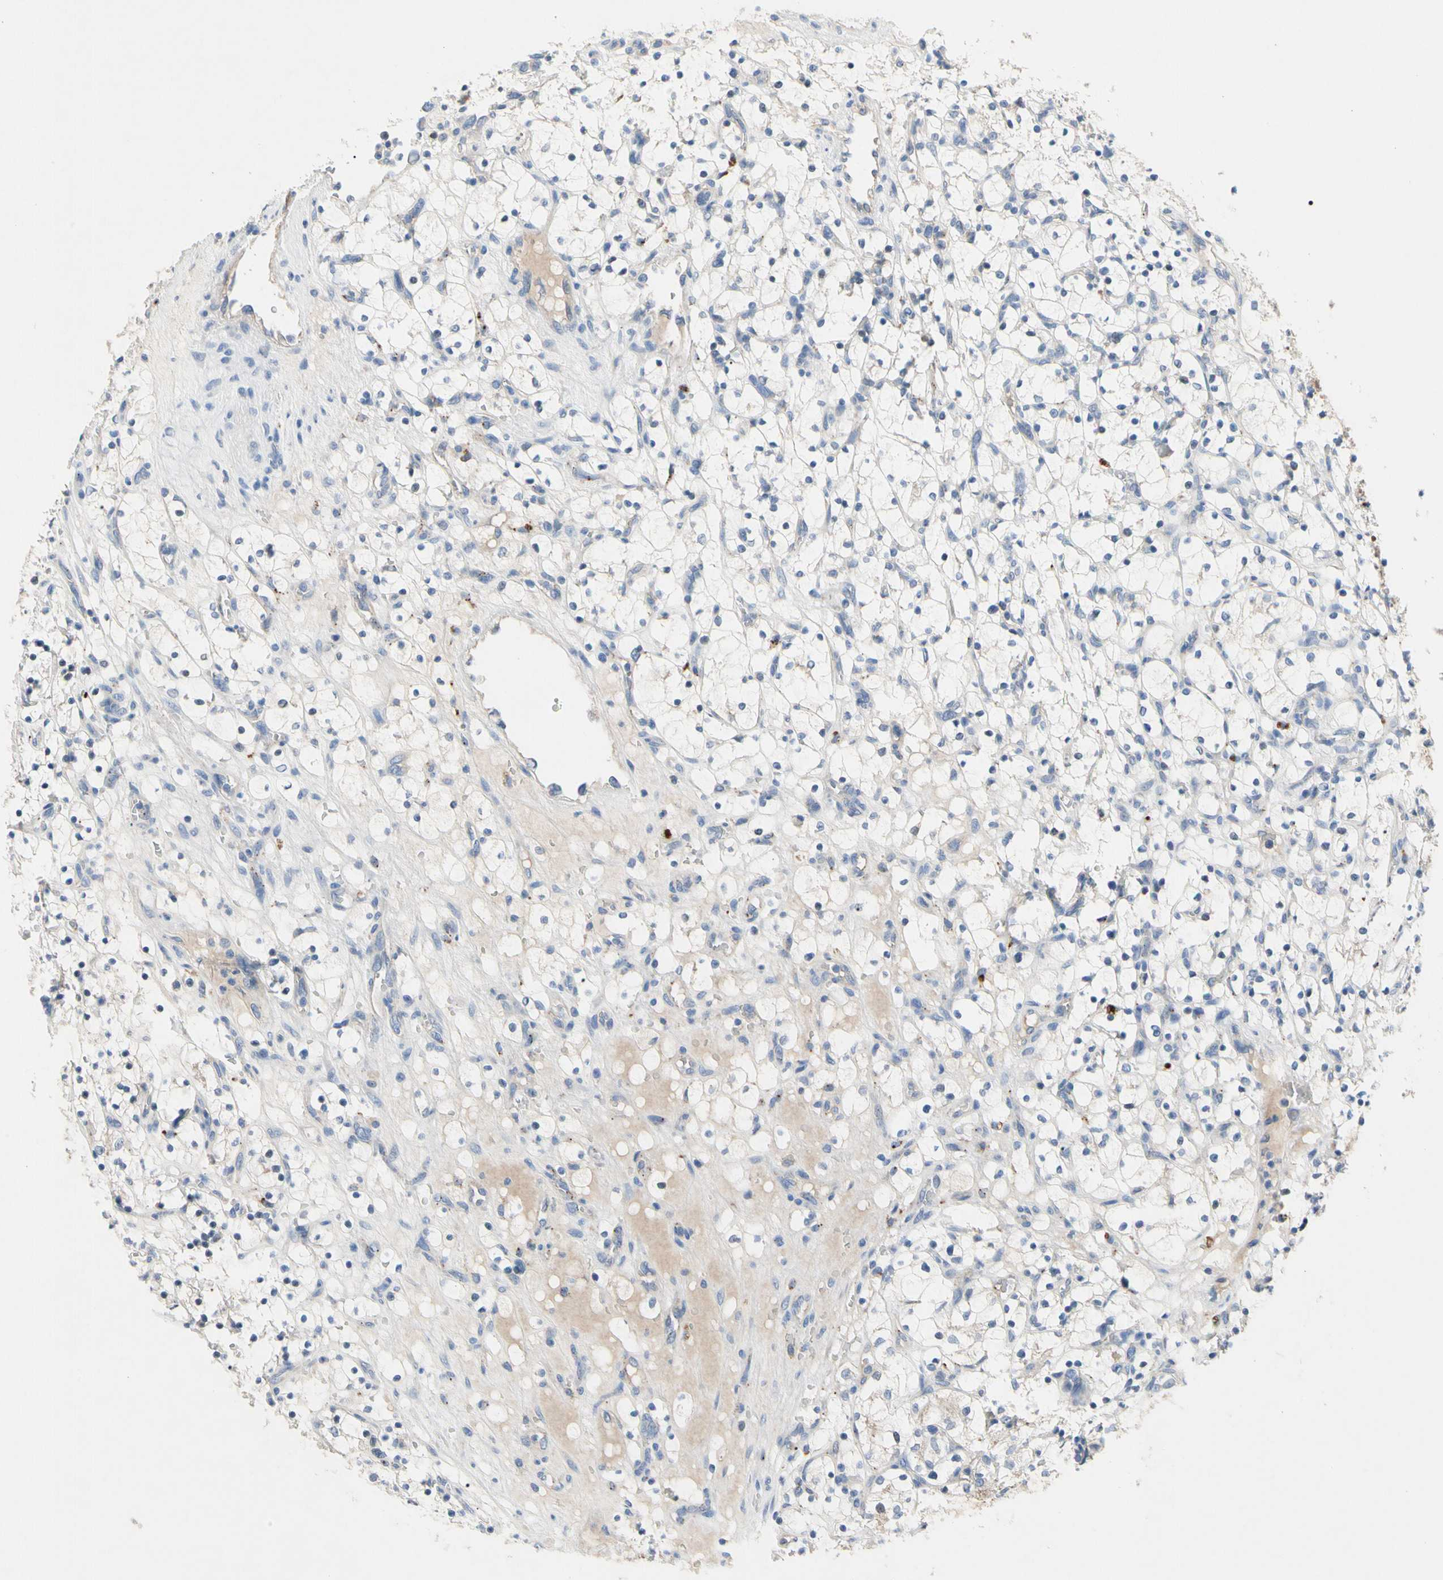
{"staining": {"intensity": "negative", "quantity": "none", "location": "none"}, "tissue": "renal cancer", "cell_type": "Tumor cells", "image_type": "cancer", "snomed": [{"axis": "morphology", "description": "Adenocarcinoma, NOS"}, {"axis": "topography", "description": "Kidney"}], "caption": "IHC photomicrograph of adenocarcinoma (renal) stained for a protein (brown), which reveals no staining in tumor cells. The staining was performed using DAB (3,3'-diaminobenzidine) to visualize the protein expression in brown, while the nuclei were stained in blue with hematoxylin (Magnification: 20x).", "gene": "RETSAT", "patient": {"sex": "female", "age": 69}}